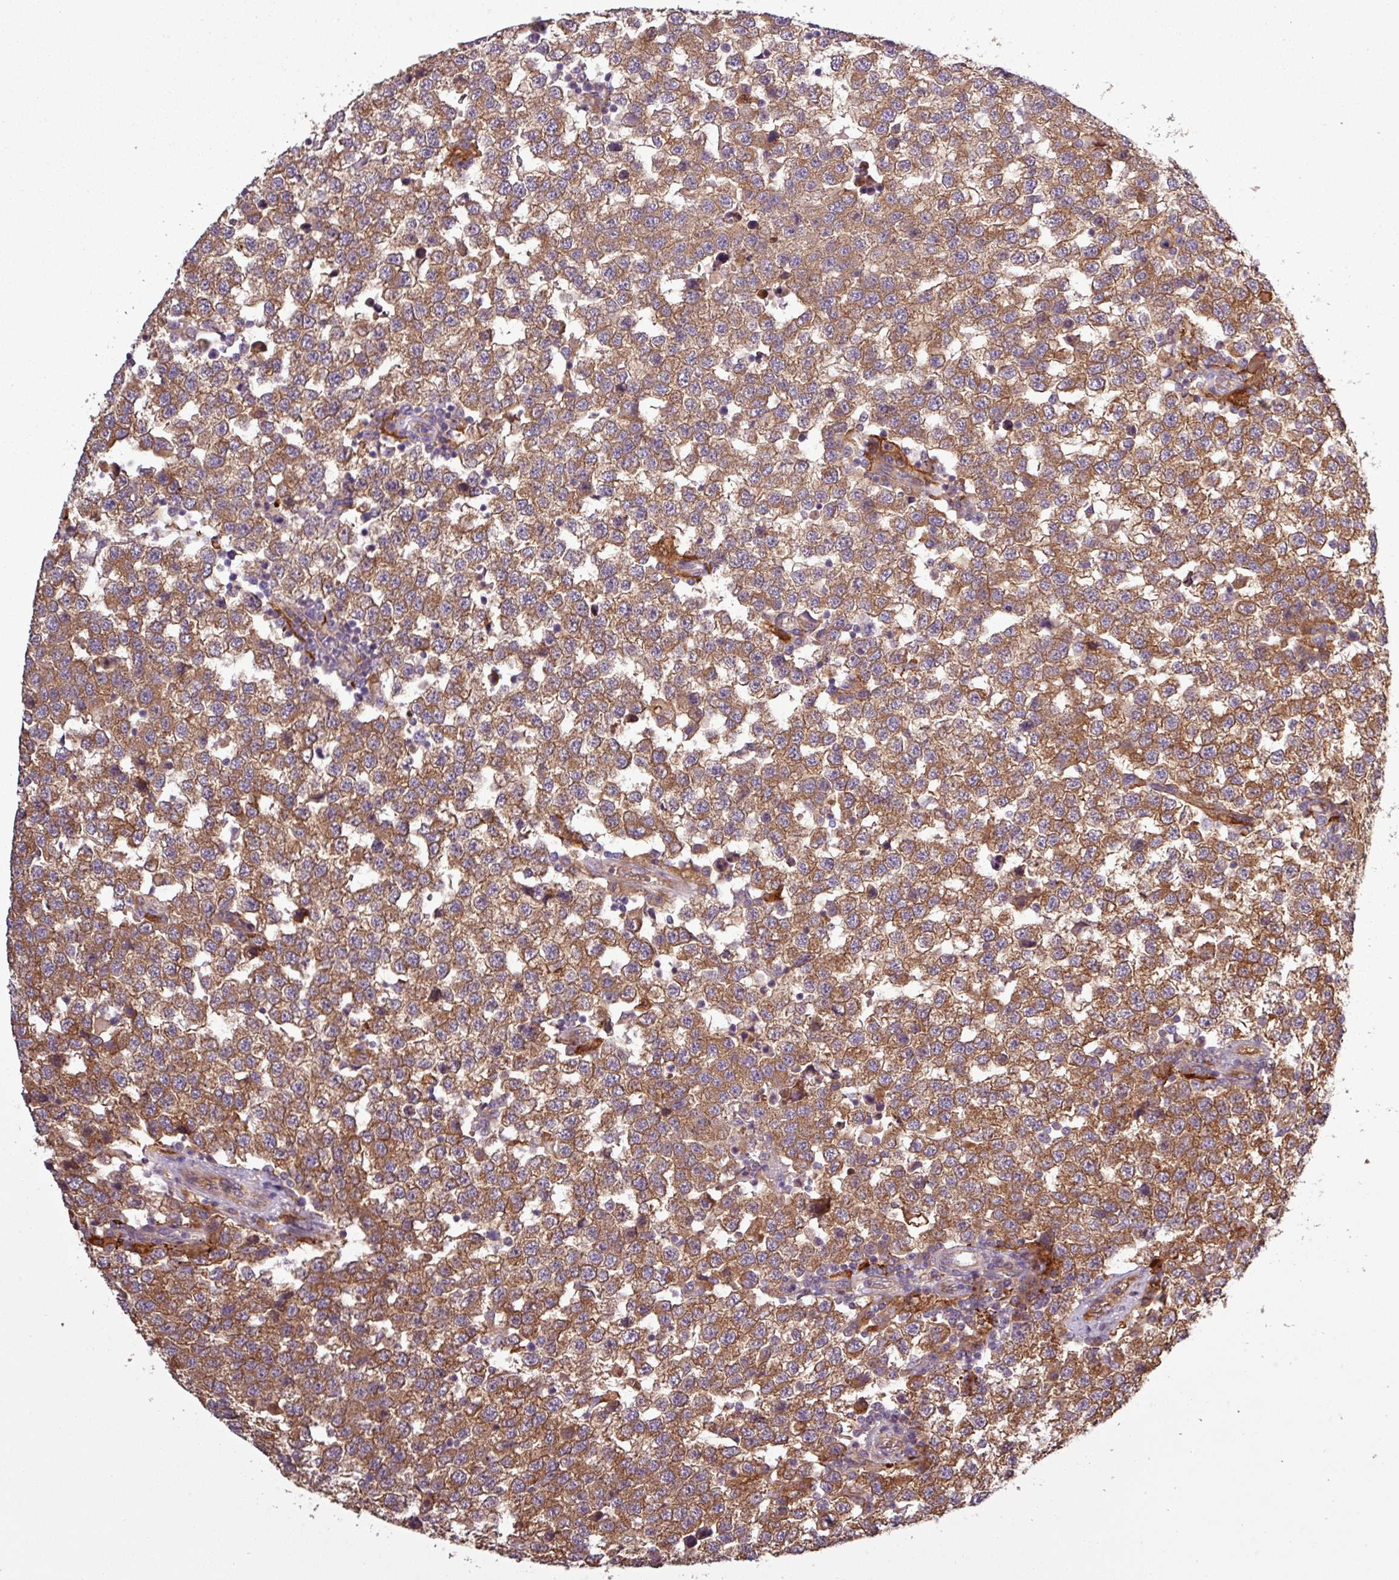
{"staining": {"intensity": "strong", "quantity": ">75%", "location": "cytoplasmic/membranous"}, "tissue": "testis cancer", "cell_type": "Tumor cells", "image_type": "cancer", "snomed": [{"axis": "morphology", "description": "Seminoma, NOS"}, {"axis": "topography", "description": "Testis"}], "caption": "Immunohistochemical staining of human seminoma (testis) exhibits high levels of strong cytoplasmic/membranous positivity in about >75% of tumor cells.", "gene": "SIRPB2", "patient": {"sex": "male", "age": 34}}